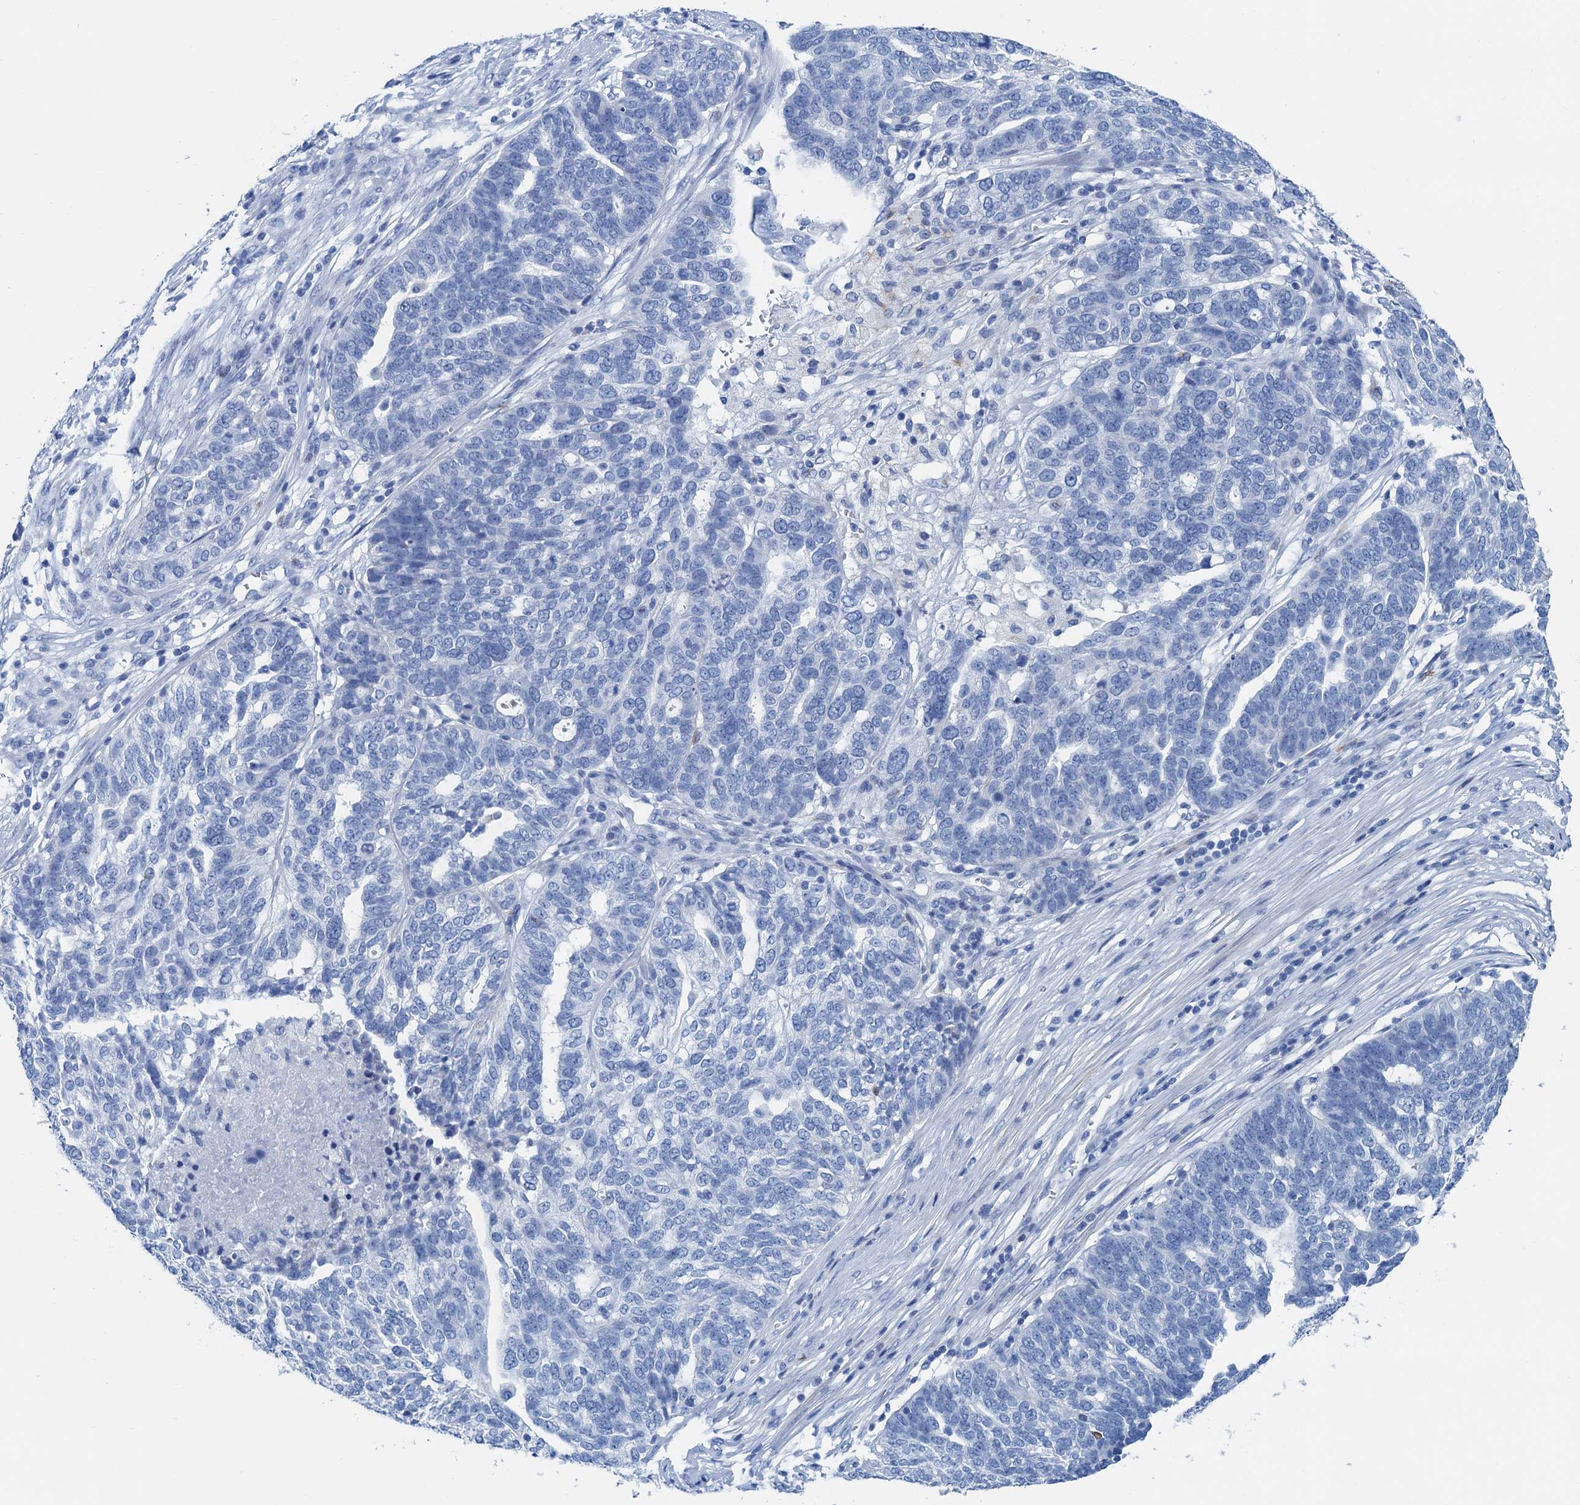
{"staining": {"intensity": "negative", "quantity": "none", "location": "none"}, "tissue": "ovarian cancer", "cell_type": "Tumor cells", "image_type": "cancer", "snomed": [{"axis": "morphology", "description": "Cystadenocarcinoma, serous, NOS"}, {"axis": "topography", "description": "Ovary"}], "caption": "This is an immunohistochemistry (IHC) image of human ovarian cancer (serous cystadenocarcinoma). There is no positivity in tumor cells.", "gene": "NLRP10", "patient": {"sex": "female", "age": 59}}